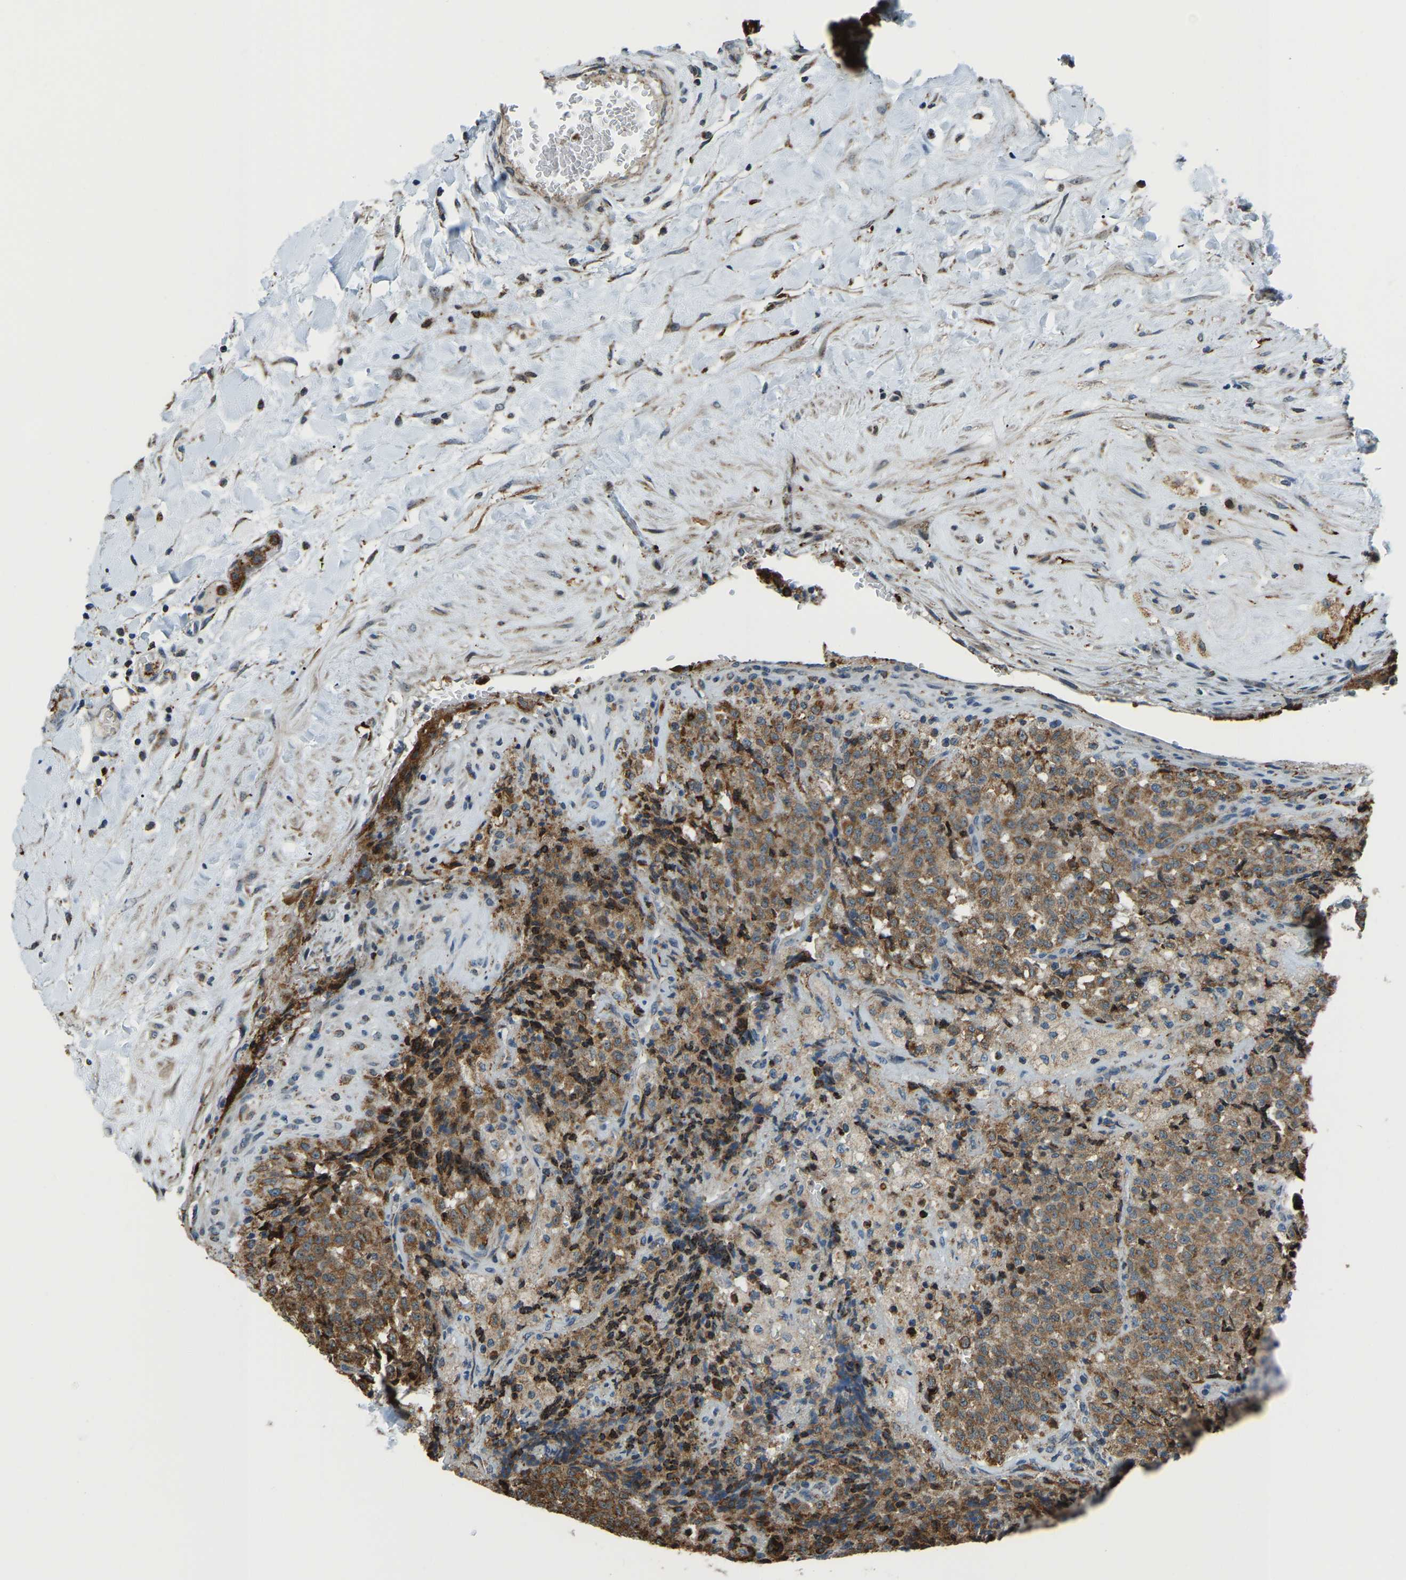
{"staining": {"intensity": "moderate", "quantity": ">75%", "location": "cytoplasmic/membranous"}, "tissue": "testis cancer", "cell_type": "Tumor cells", "image_type": "cancer", "snomed": [{"axis": "morphology", "description": "Seminoma, NOS"}, {"axis": "topography", "description": "Testis"}], "caption": "Protein analysis of testis seminoma tissue exhibits moderate cytoplasmic/membranous staining in approximately >75% of tumor cells.", "gene": "RBM33", "patient": {"sex": "male", "age": 59}}